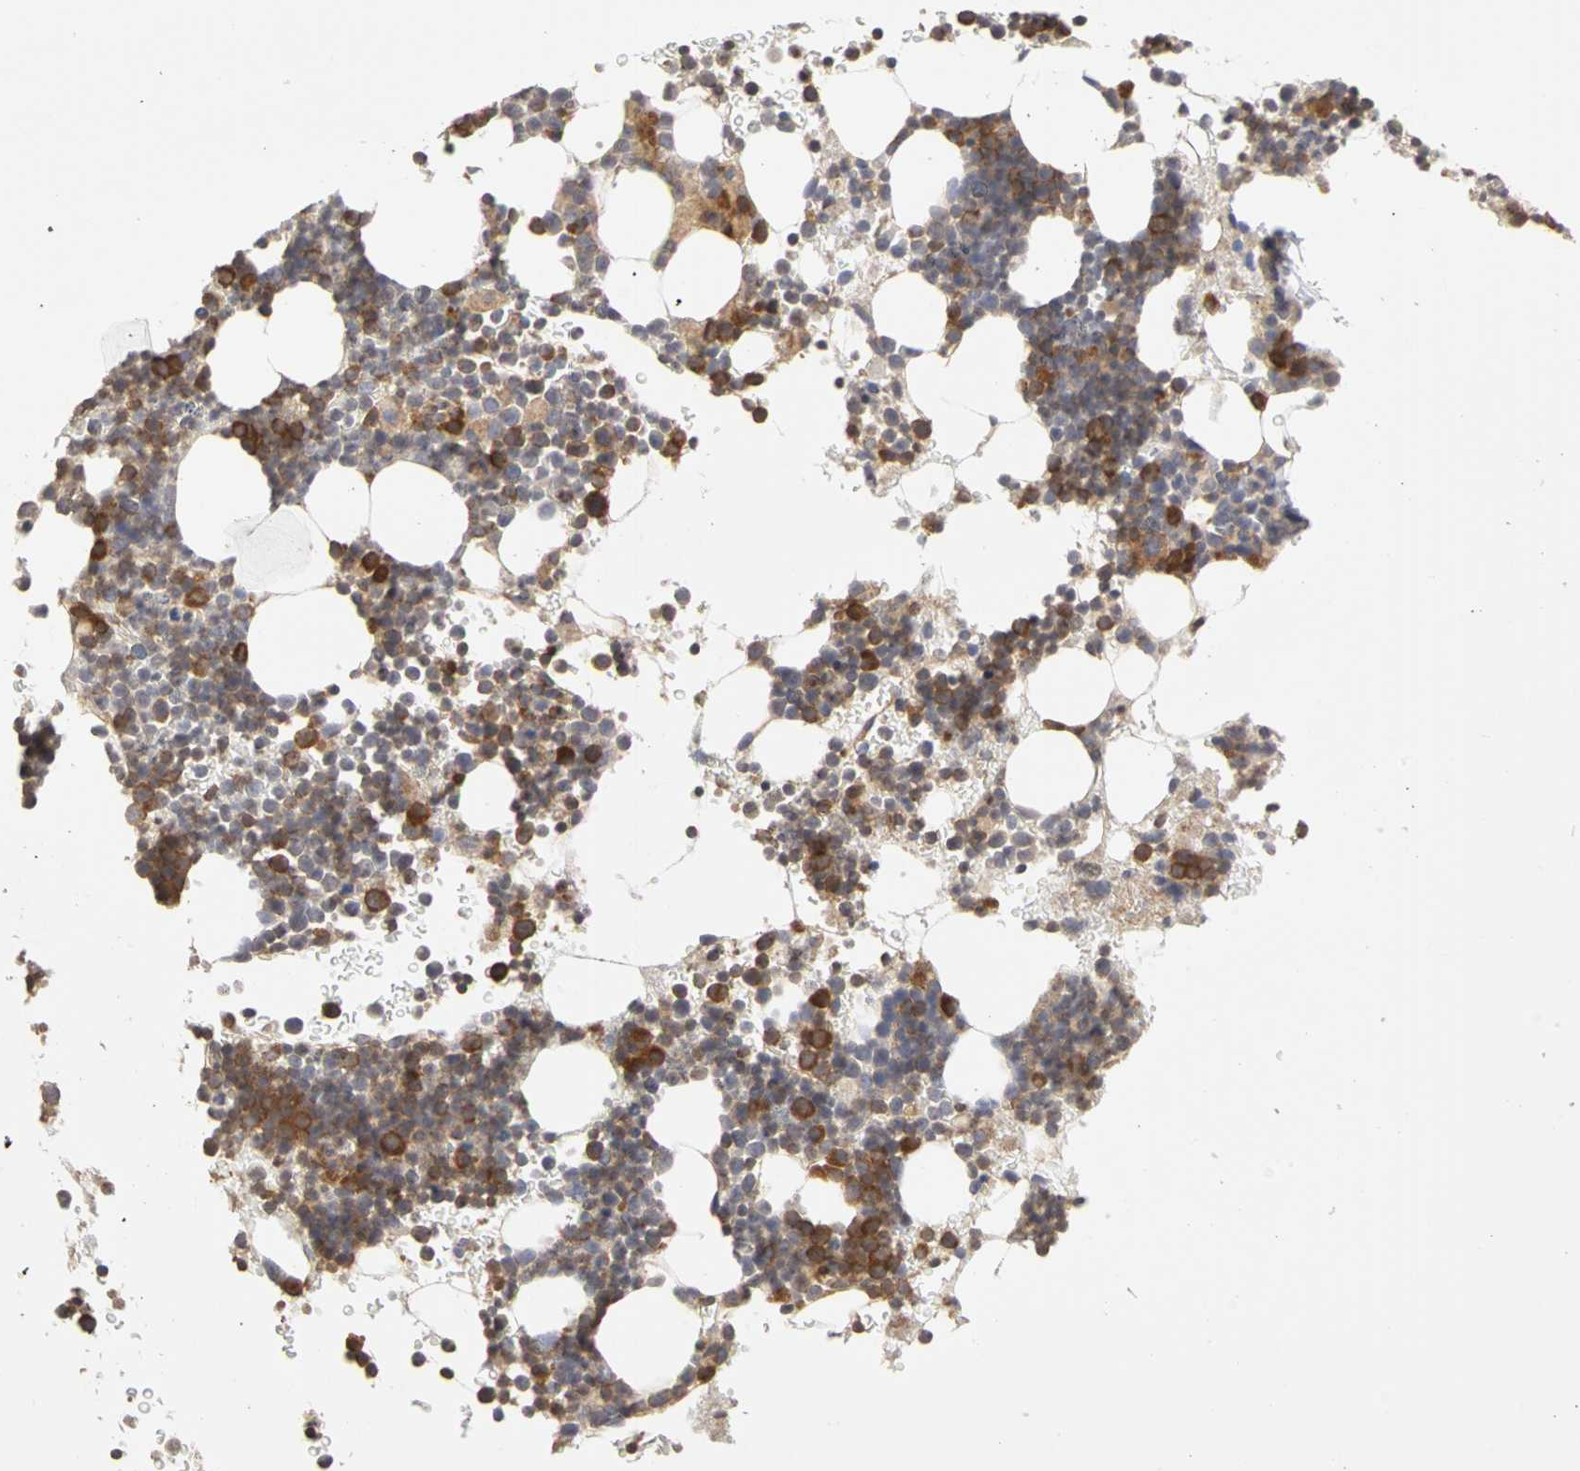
{"staining": {"intensity": "moderate", "quantity": "25%-75%", "location": "cytoplasmic/membranous"}, "tissue": "bone marrow", "cell_type": "Hematopoietic cells", "image_type": "normal", "snomed": [{"axis": "morphology", "description": "Normal tissue, NOS"}, {"axis": "topography", "description": "Bone marrow"}], "caption": "Immunohistochemistry (IHC) micrograph of unremarkable bone marrow: human bone marrow stained using immunohistochemistry (IHC) displays medium levels of moderate protein expression localized specifically in the cytoplasmic/membranous of hematopoietic cells, appearing as a cytoplasmic/membranous brown color.", "gene": "IRAK1", "patient": {"sex": "male", "age": 17}}